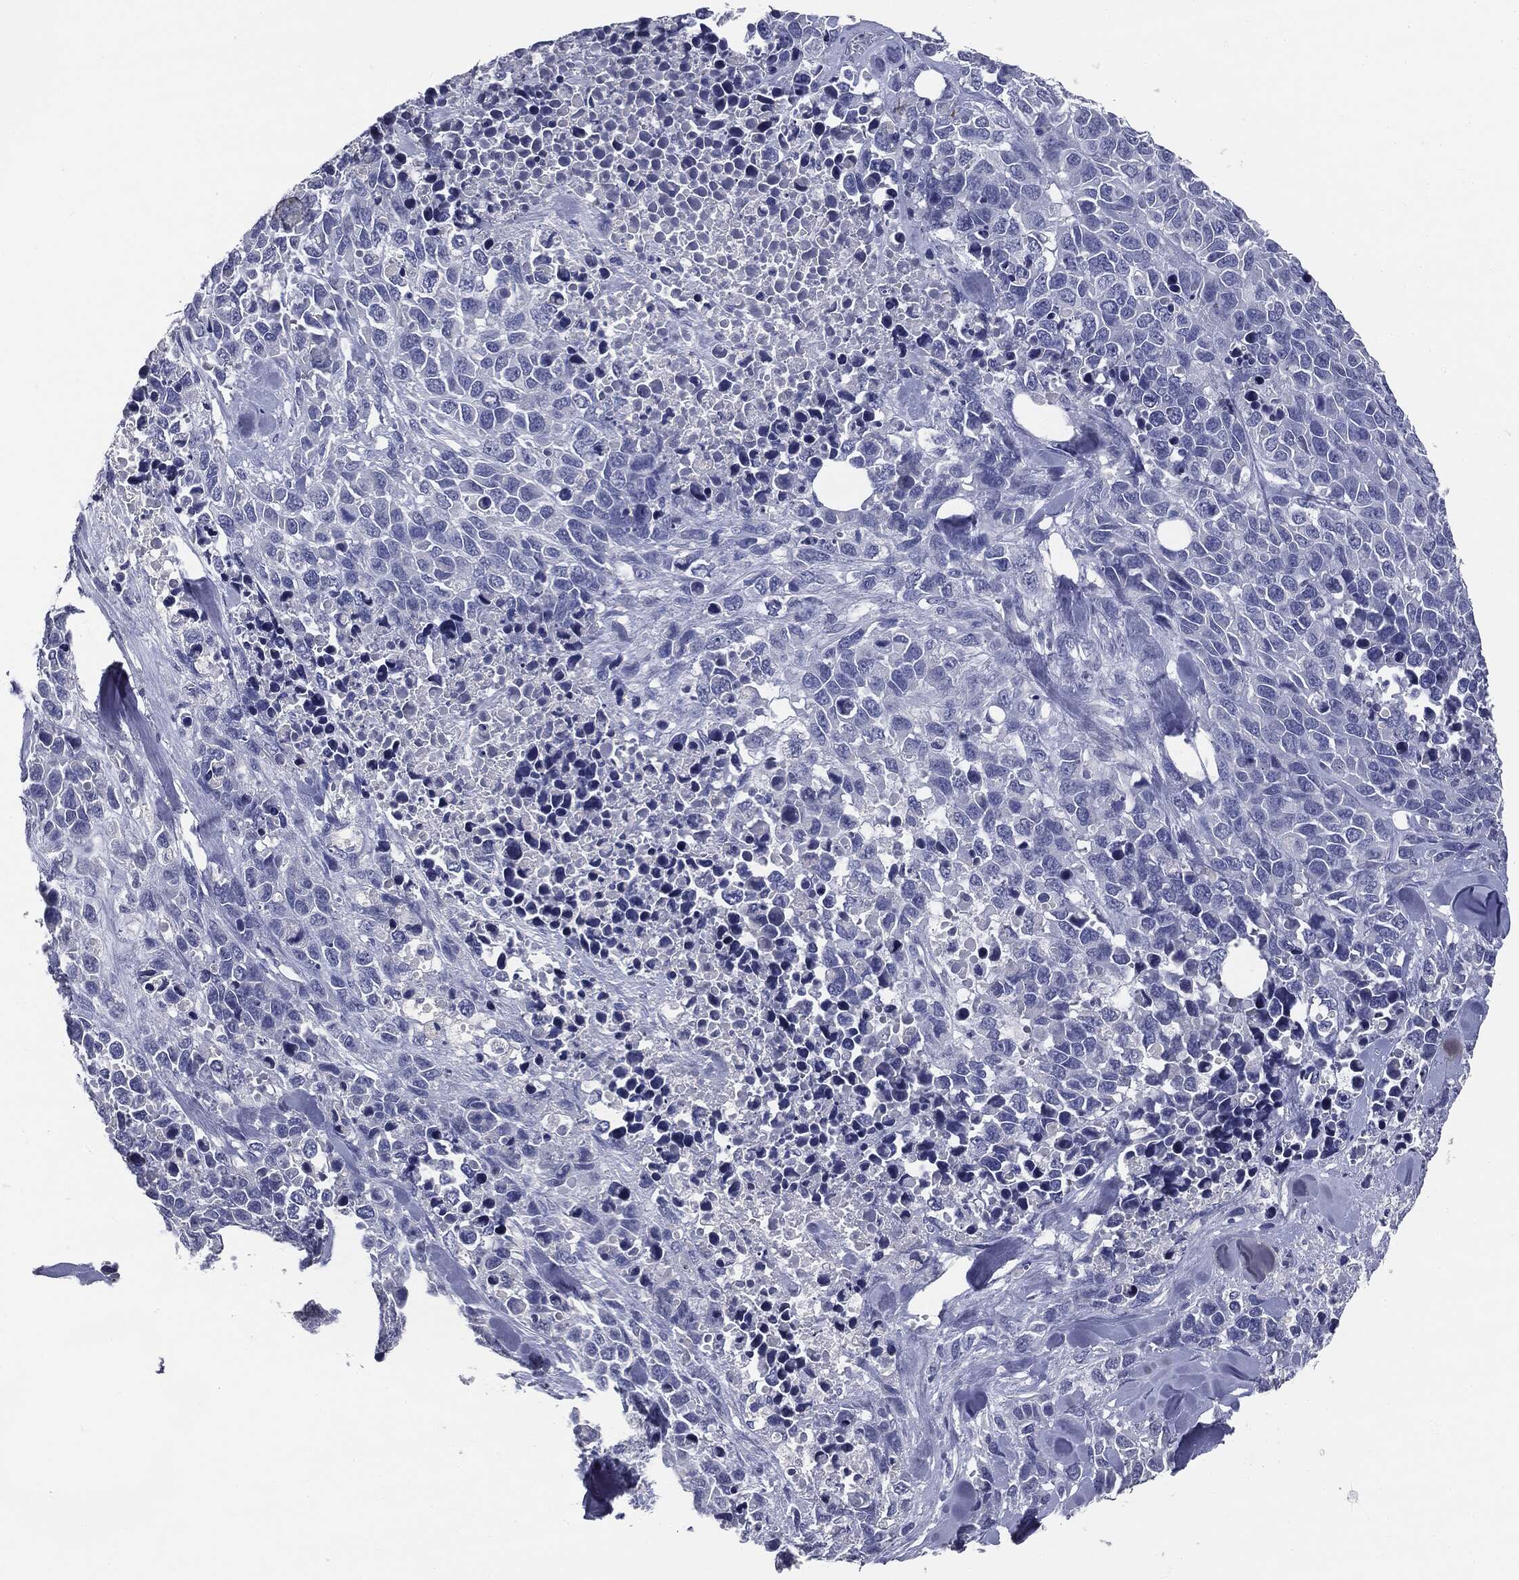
{"staining": {"intensity": "negative", "quantity": "none", "location": "none"}, "tissue": "melanoma", "cell_type": "Tumor cells", "image_type": "cancer", "snomed": [{"axis": "morphology", "description": "Malignant melanoma, Metastatic site"}, {"axis": "topography", "description": "Skin"}], "caption": "The immunohistochemistry (IHC) micrograph has no significant positivity in tumor cells of malignant melanoma (metastatic site) tissue.", "gene": "AFP", "patient": {"sex": "male", "age": 84}}